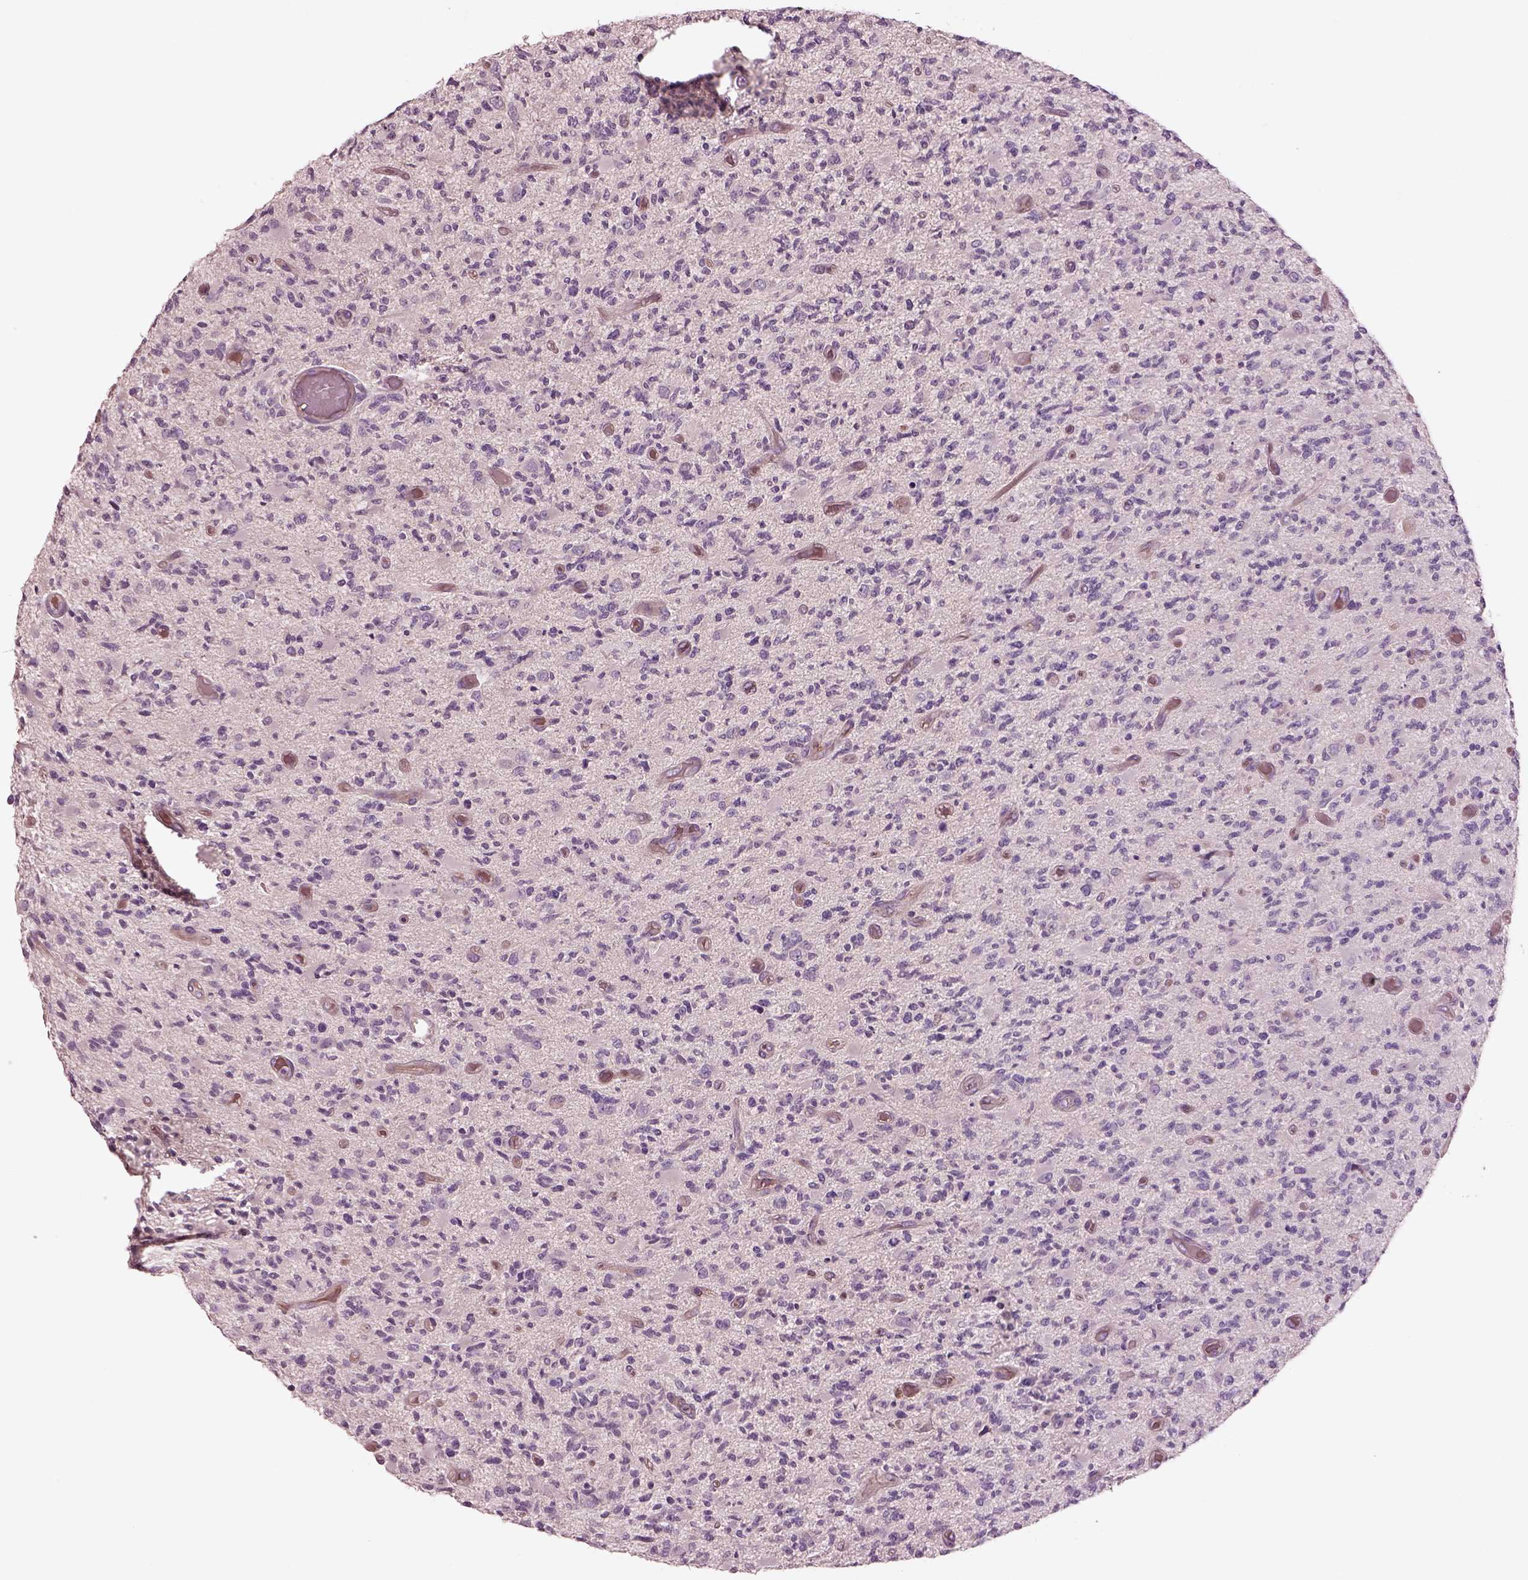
{"staining": {"intensity": "negative", "quantity": "none", "location": "none"}, "tissue": "glioma", "cell_type": "Tumor cells", "image_type": "cancer", "snomed": [{"axis": "morphology", "description": "Glioma, malignant, High grade"}, {"axis": "topography", "description": "Brain"}], "caption": "Tumor cells show no significant staining in malignant glioma (high-grade).", "gene": "DUOXA2", "patient": {"sex": "female", "age": 63}}